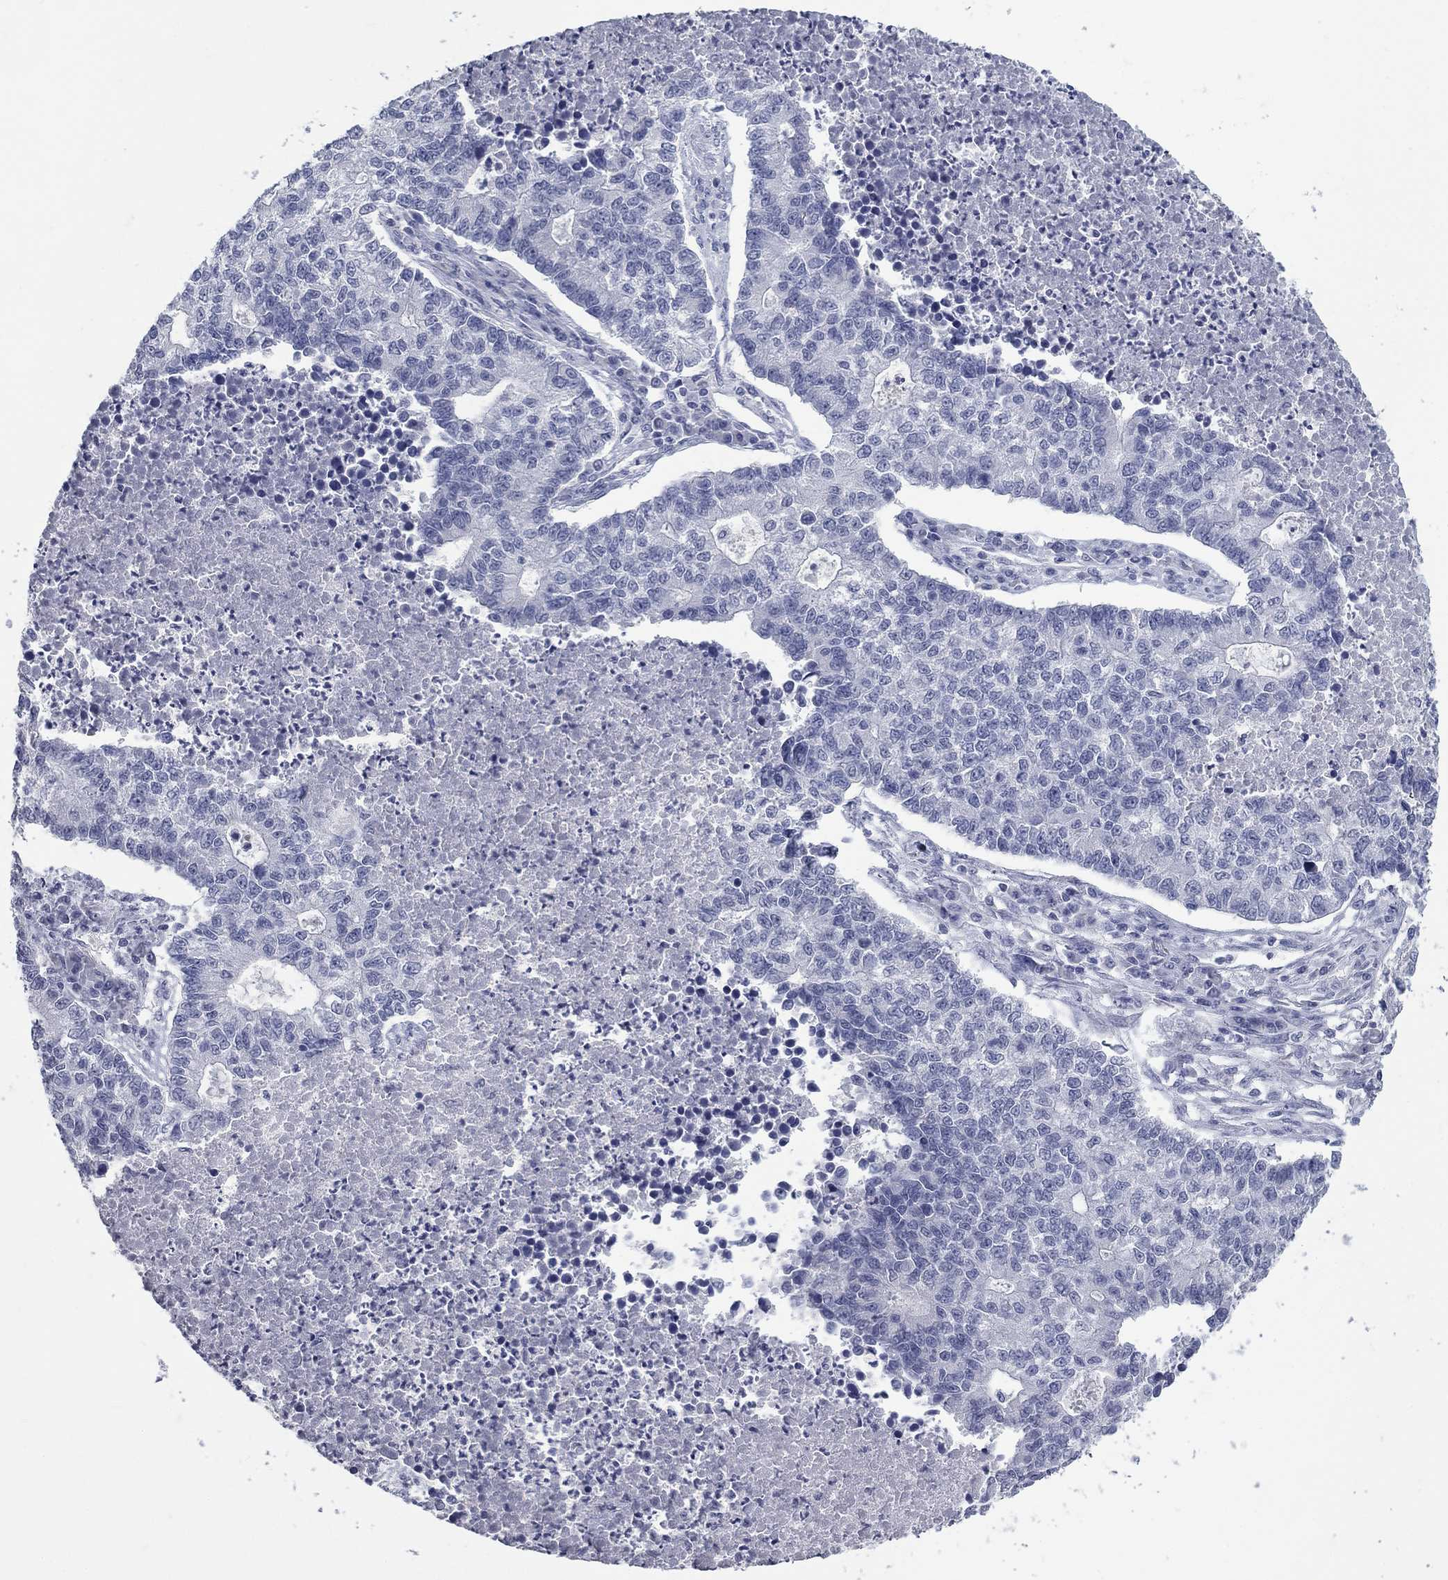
{"staining": {"intensity": "negative", "quantity": "none", "location": "none"}, "tissue": "lung cancer", "cell_type": "Tumor cells", "image_type": "cancer", "snomed": [{"axis": "morphology", "description": "Adenocarcinoma, NOS"}, {"axis": "topography", "description": "Lung"}], "caption": "Tumor cells show no significant positivity in lung cancer (adenocarcinoma).", "gene": "ELAVL4", "patient": {"sex": "male", "age": 57}}